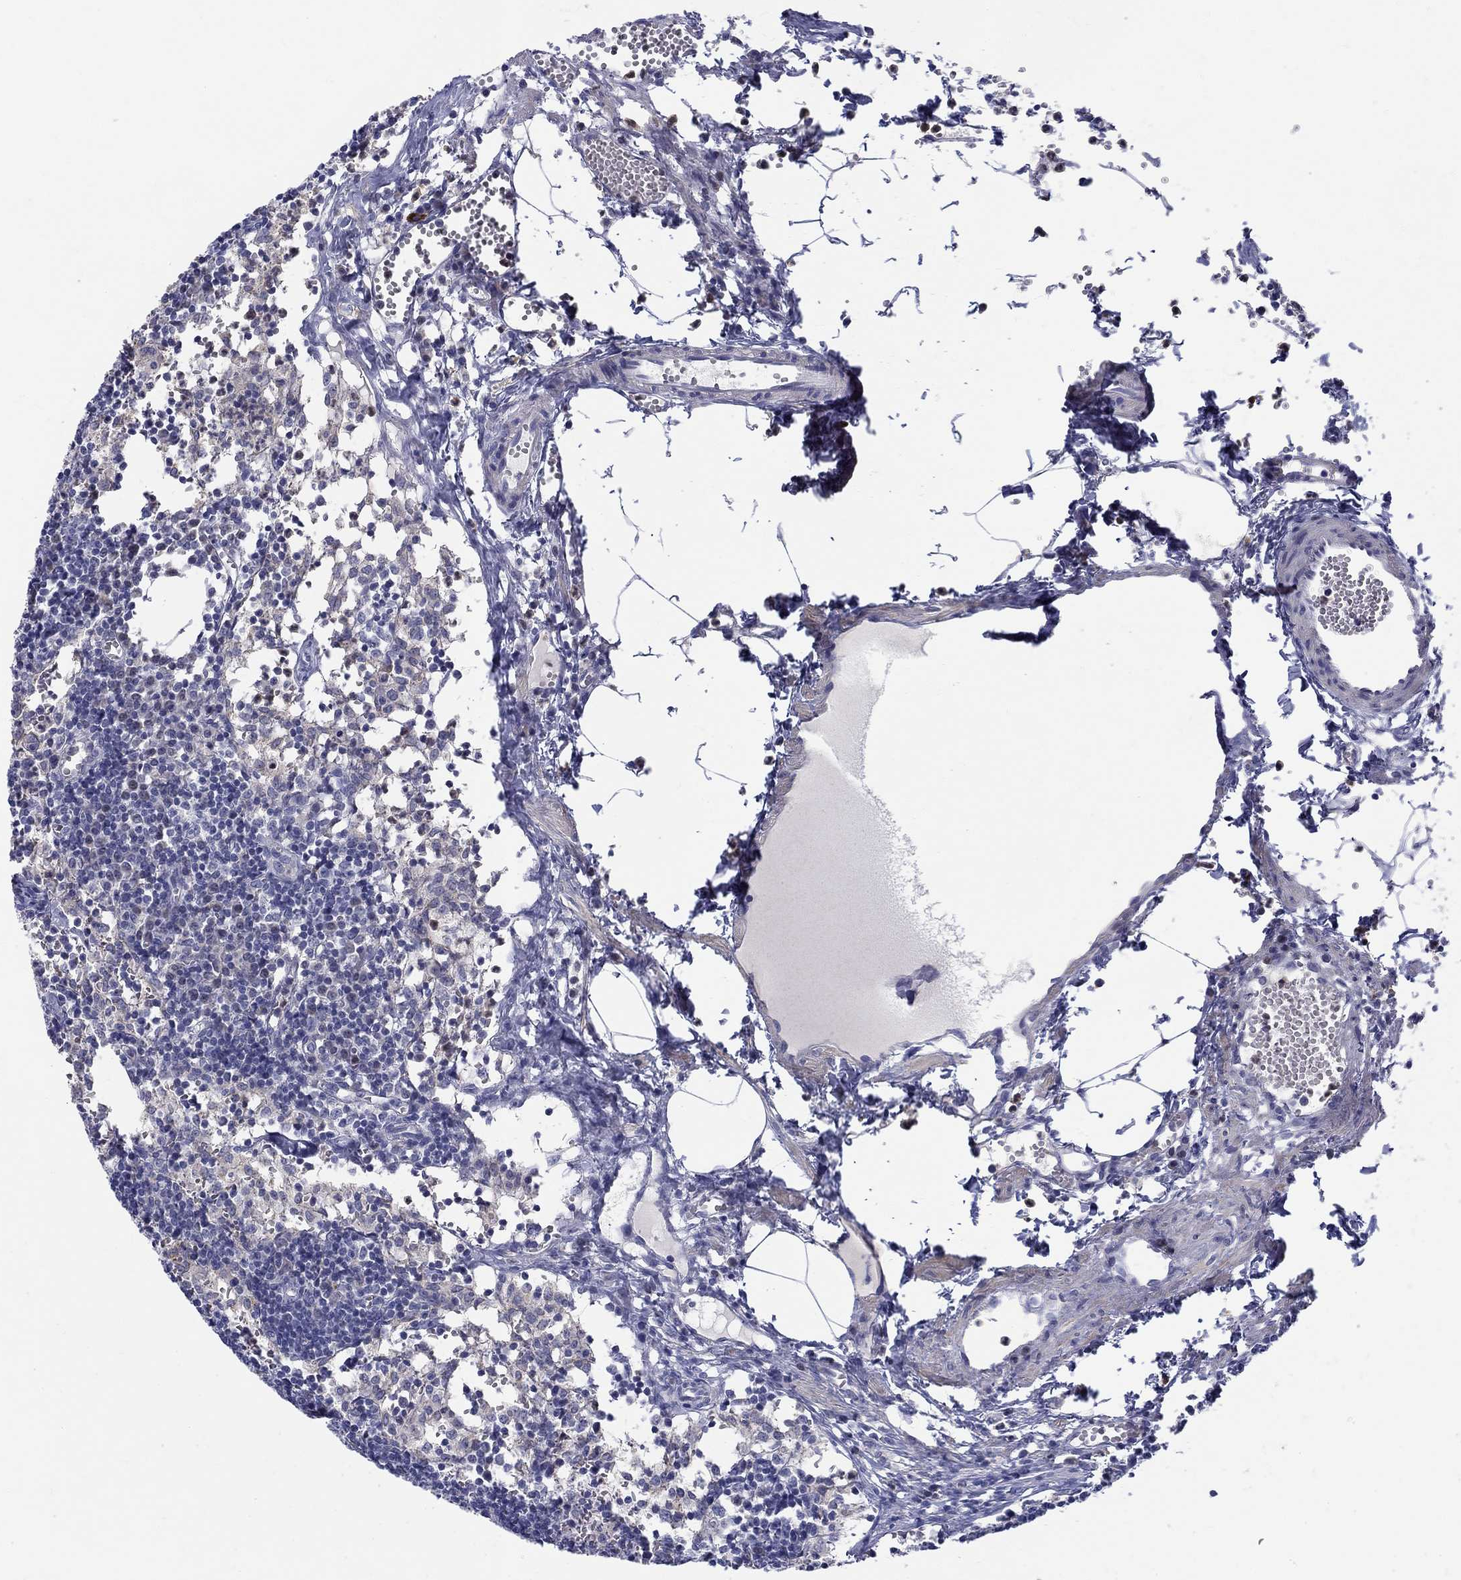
{"staining": {"intensity": "negative", "quantity": "none", "location": "none"}, "tissue": "lymph node", "cell_type": "Germinal center cells", "image_type": "normal", "snomed": [{"axis": "morphology", "description": "Normal tissue, NOS"}, {"axis": "topography", "description": "Lymph node"}], "caption": "Micrograph shows no protein positivity in germinal center cells of benign lymph node. The staining was performed using DAB to visualize the protein expression in brown, while the nuclei were stained in blue with hematoxylin (Magnification: 20x).", "gene": "ABCA4", "patient": {"sex": "female", "age": 52}}